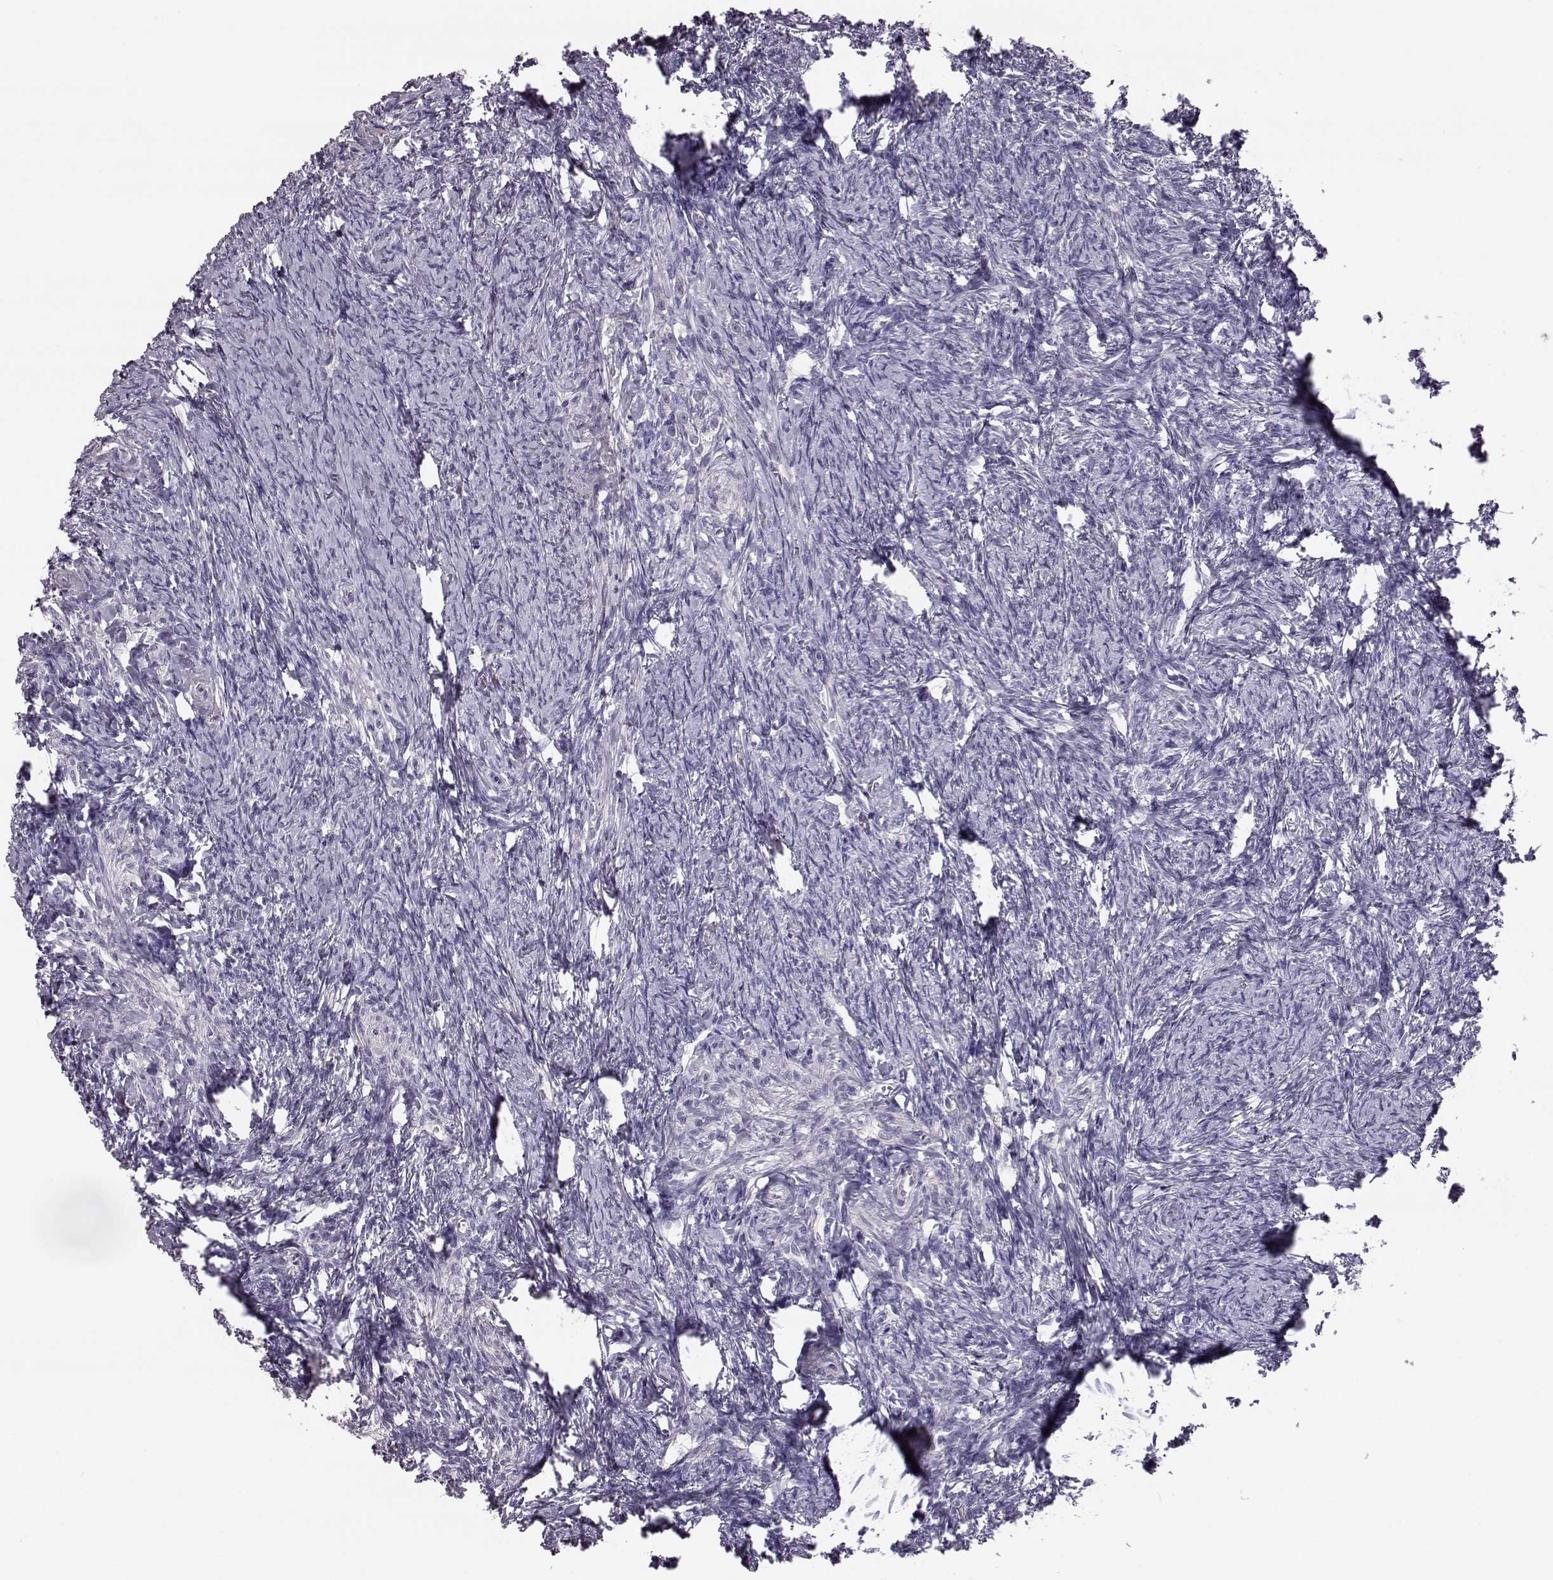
{"staining": {"intensity": "negative", "quantity": "none", "location": "none"}, "tissue": "ovary", "cell_type": "Ovarian stroma cells", "image_type": "normal", "snomed": [{"axis": "morphology", "description": "Normal tissue, NOS"}, {"axis": "topography", "description": "Ovary"}], "caption": "Ovarian stroma cells are negative for brown protein staining in normal ovary. (DAB immunohistochemistry (IHC) visualized using brightfield microscopy, high magnification).", "gene": "ADGRG5", "patient": {"sex": "female", "age": 72}}